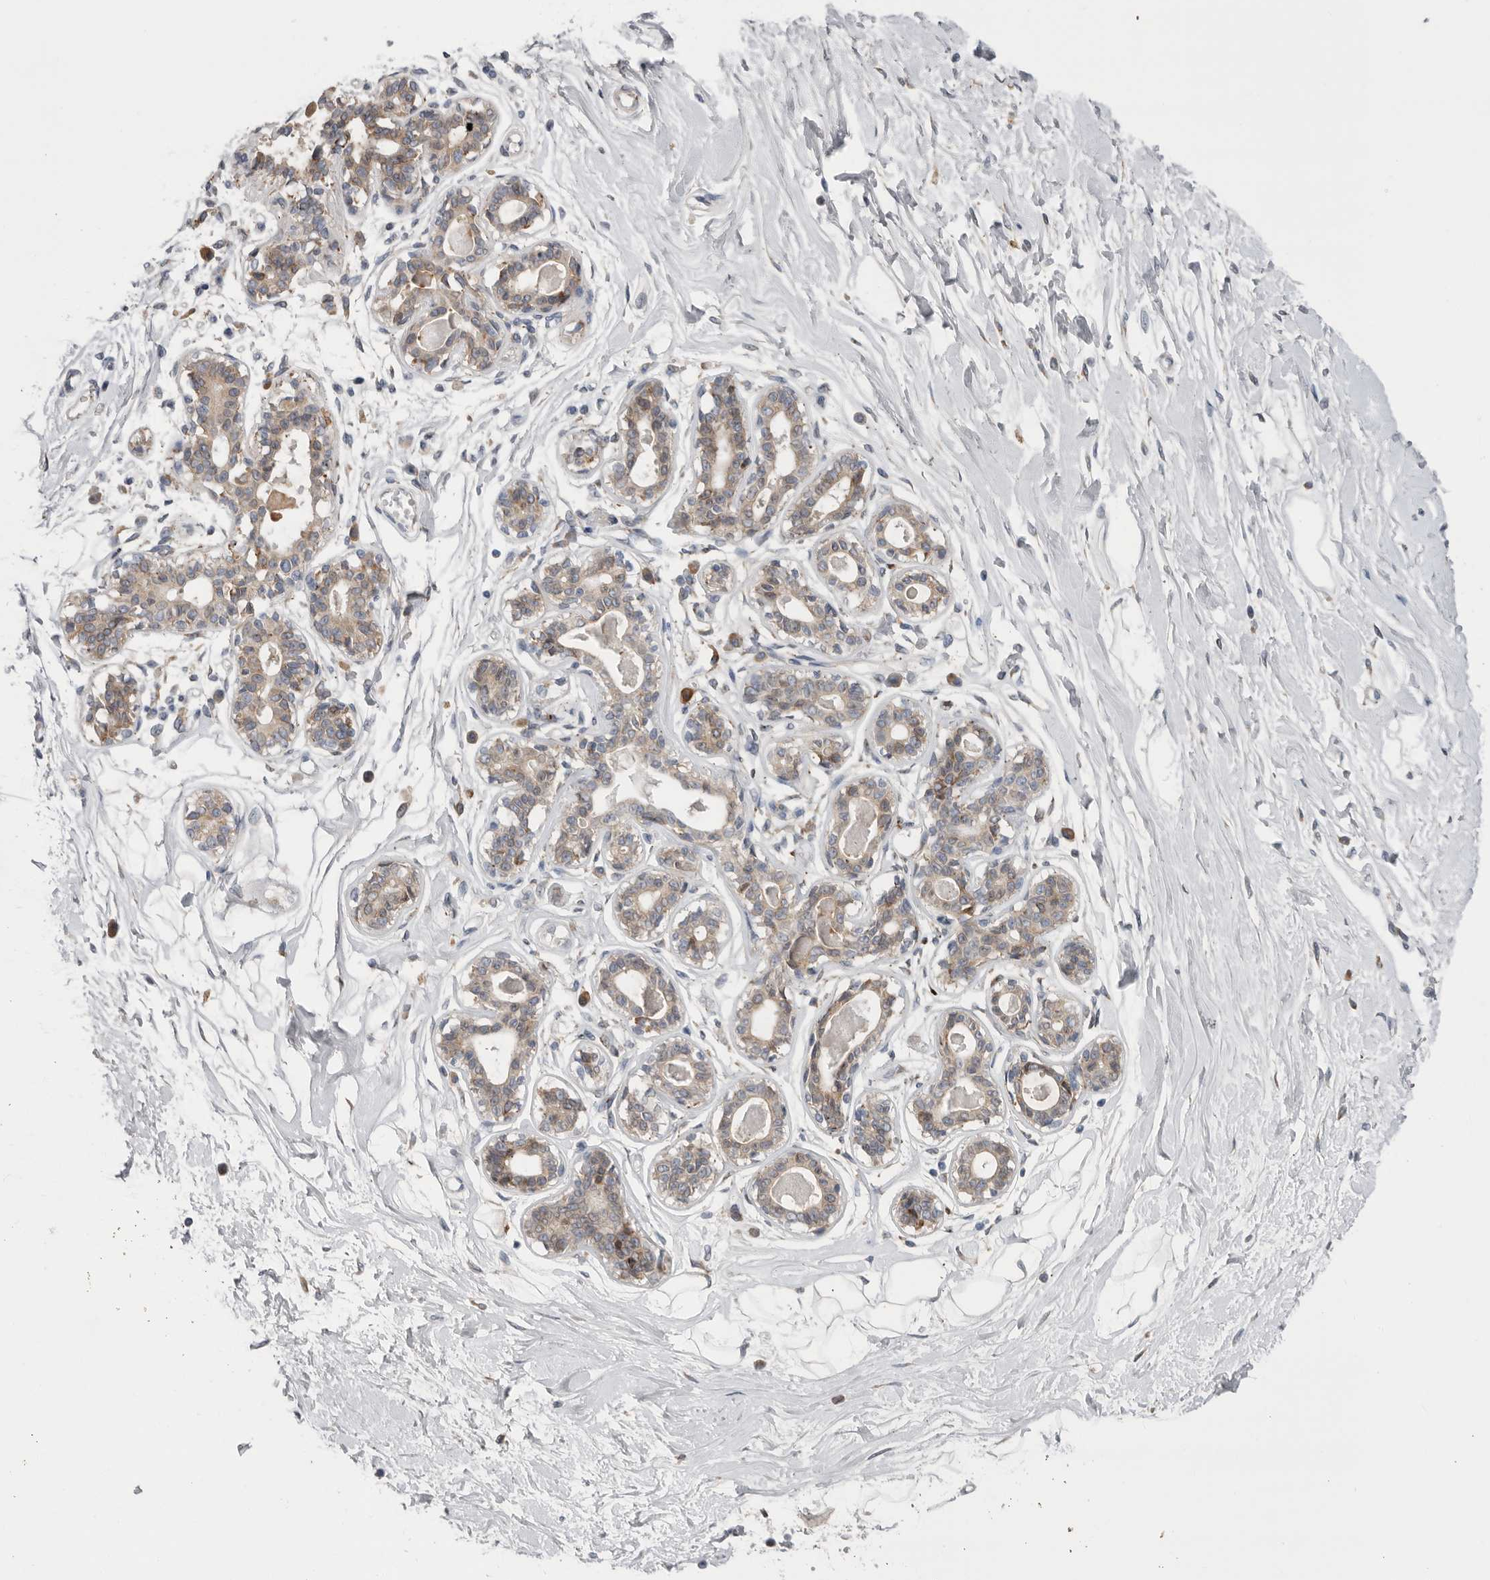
{"staining": {"intensity": "negative", "quantity": "none", "location": "none"}, "tissue": "breast", "cell_type": "Adipocytes", "image_type": "normal", "snomed": [{"axis": "morphology", "description": "Normal tissue, NOS"}, {"axis": "topography", "description": "Breast"}], "caption": "IHC image of unremarkable breast: human breast stained with DAB displays no significant protein staining in adipocytes.", "gene": "GANAB", "patient": {"sex": "female", "age": 45}}